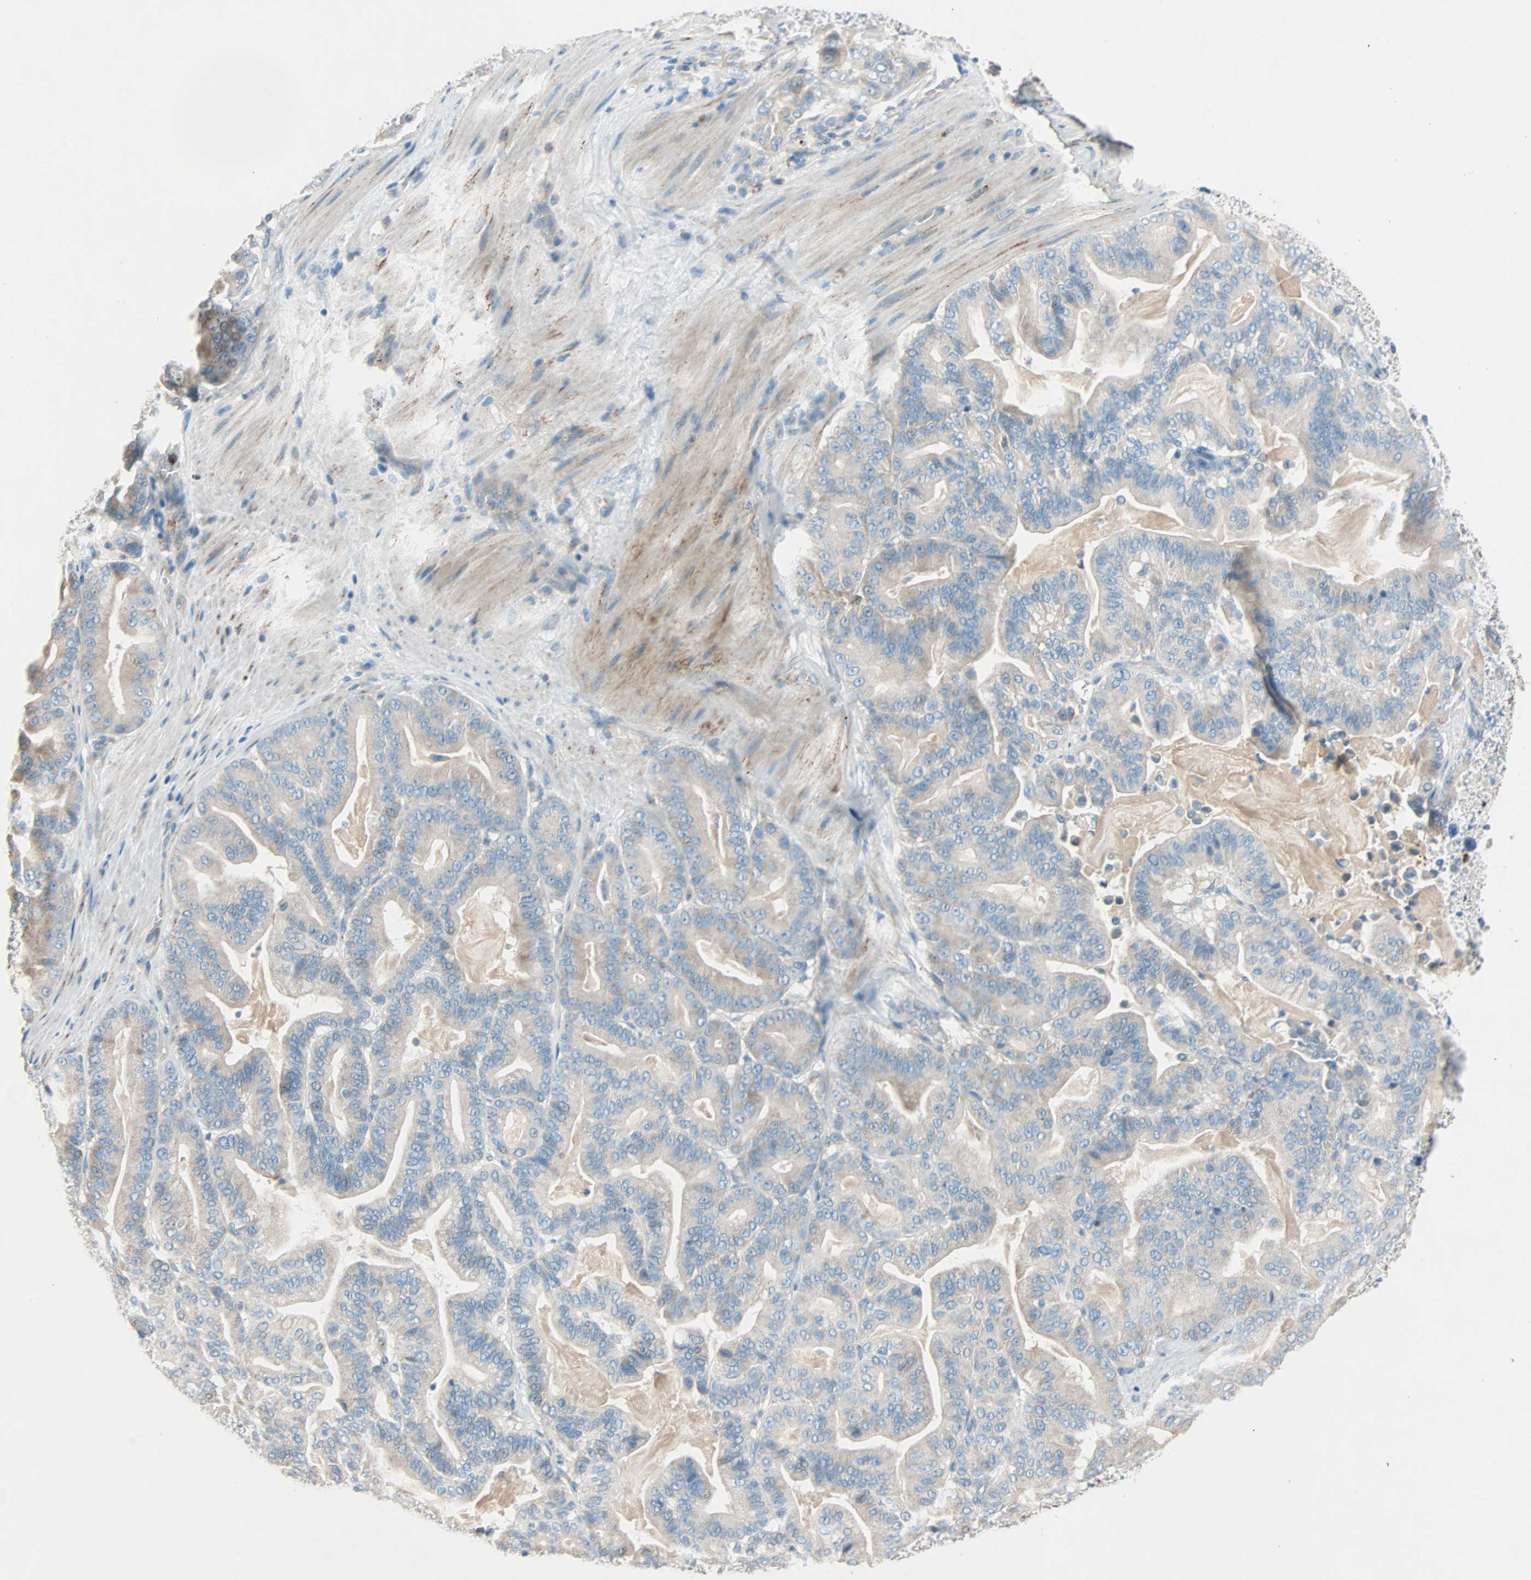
{"staining": {"intensity": "moderate", "quantity": ">75%", "location": "cytoplasmic/membranous"}, "tissue": "pancreatic cancer", "cell_type": "Tumor cells", "image_type": "cancer", "snomed": [{"axis": "morphology", "description": "Adenocarcinoma, NOS"}, {"axis": "topography", "description": "Pancreas"}], "caption": "An immunohistochemistry micrograph of tumor tissue is shown. Protein staining in brown highlights moderate cytoplasmic/membranous positivity in pancreatic cancer (adenocarcinoma) within tumor cells.", "gene": "LY6G6F", "patient": {"sex": "male", "age": 63}}